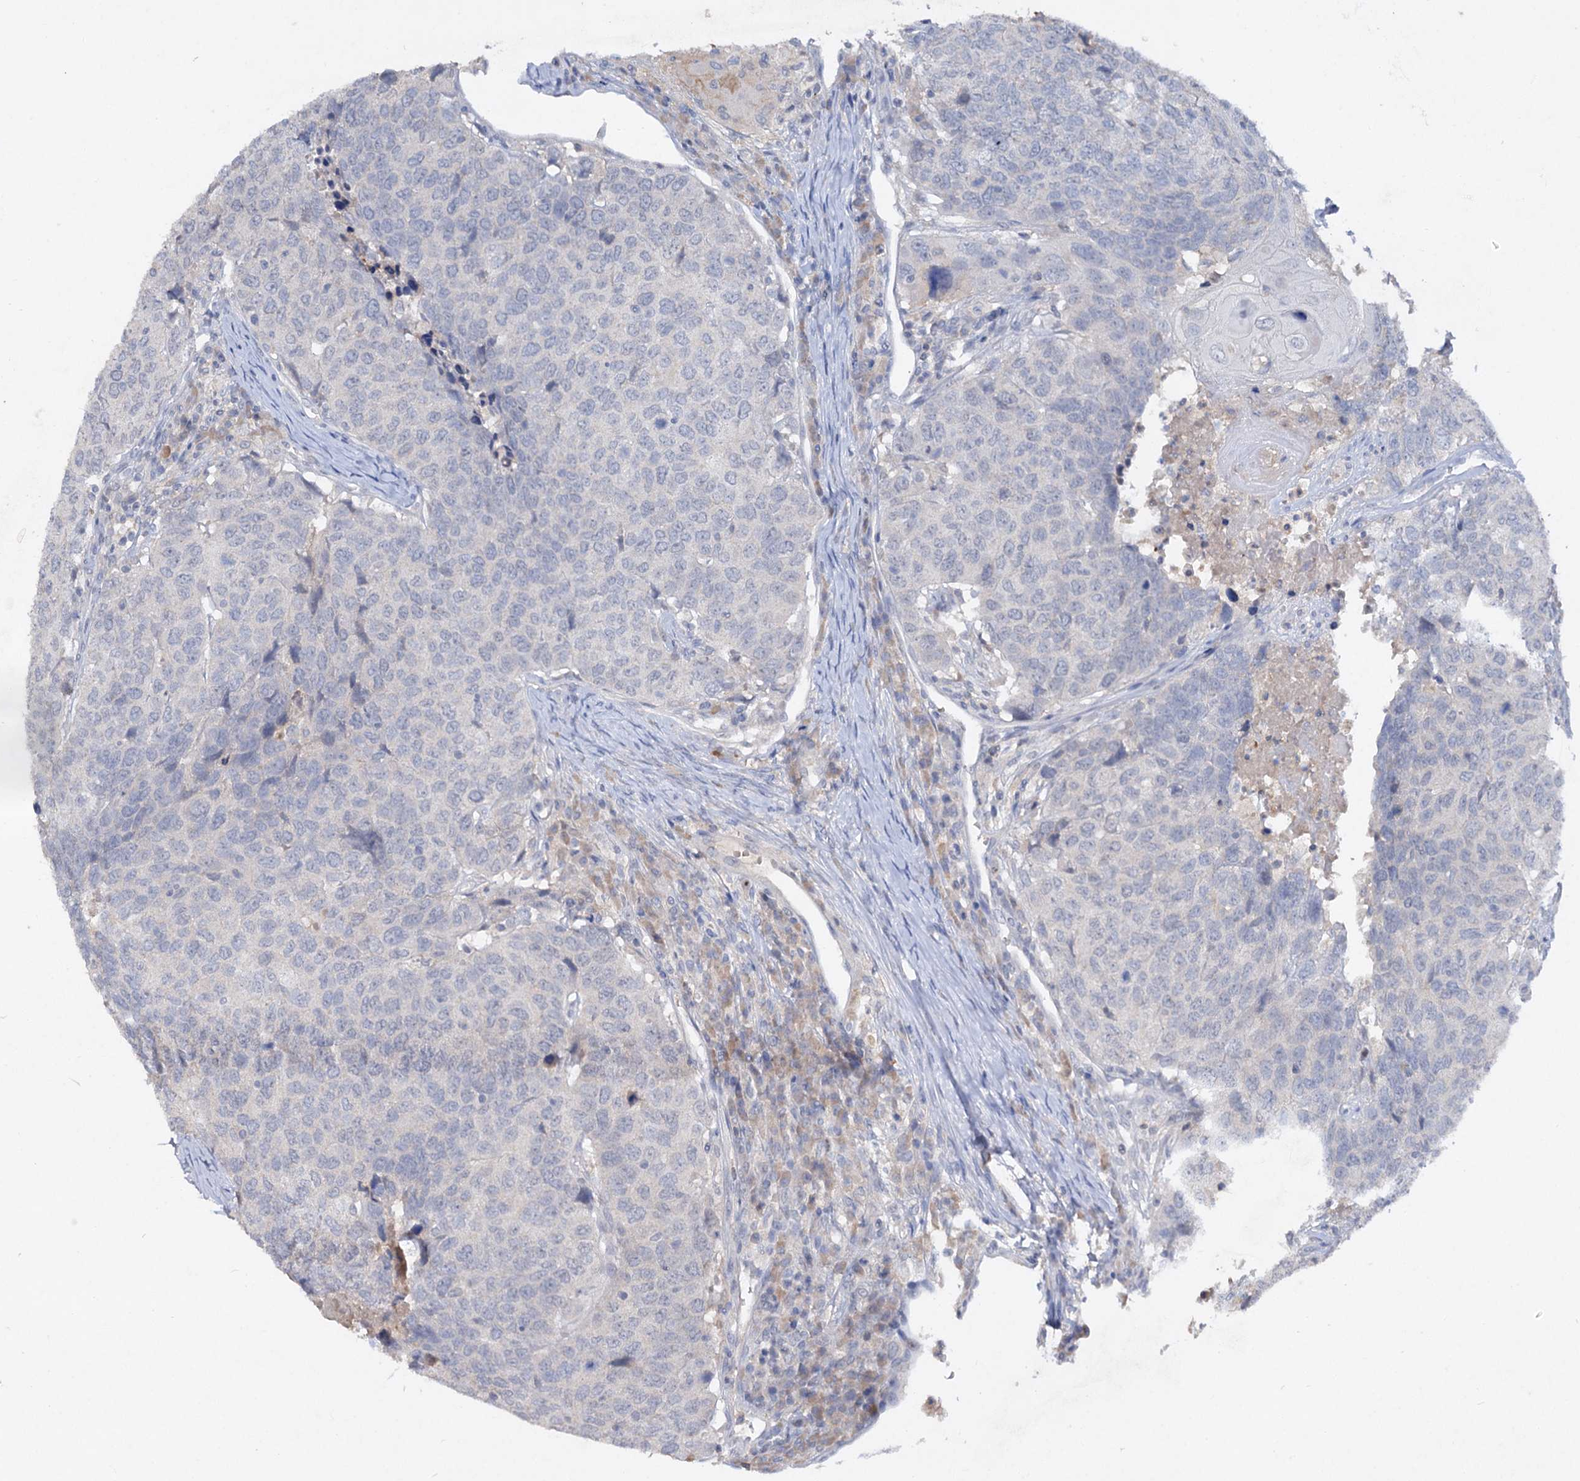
{"staining": {"intensity": "negative", "quantity": "none", "location": "none"}, "tissue": "head and neck cancer", "cell_type": "Tumor cells", "image_type": "cancer", "snomed": [{"axis": "morphology", "description": "Squamous cell carcinoma, NOS"}, {"axis": "topography", "description": "Head-Neck"}], "caption": "Immunohistochemistry (IHC) image of neoplastic tissue: head and neck cancer stained with DAB demonstrates no significant protein positivity in tumor cells.", "gene": "ATP4A", "patient": {"sex": "male", "age": 66}}